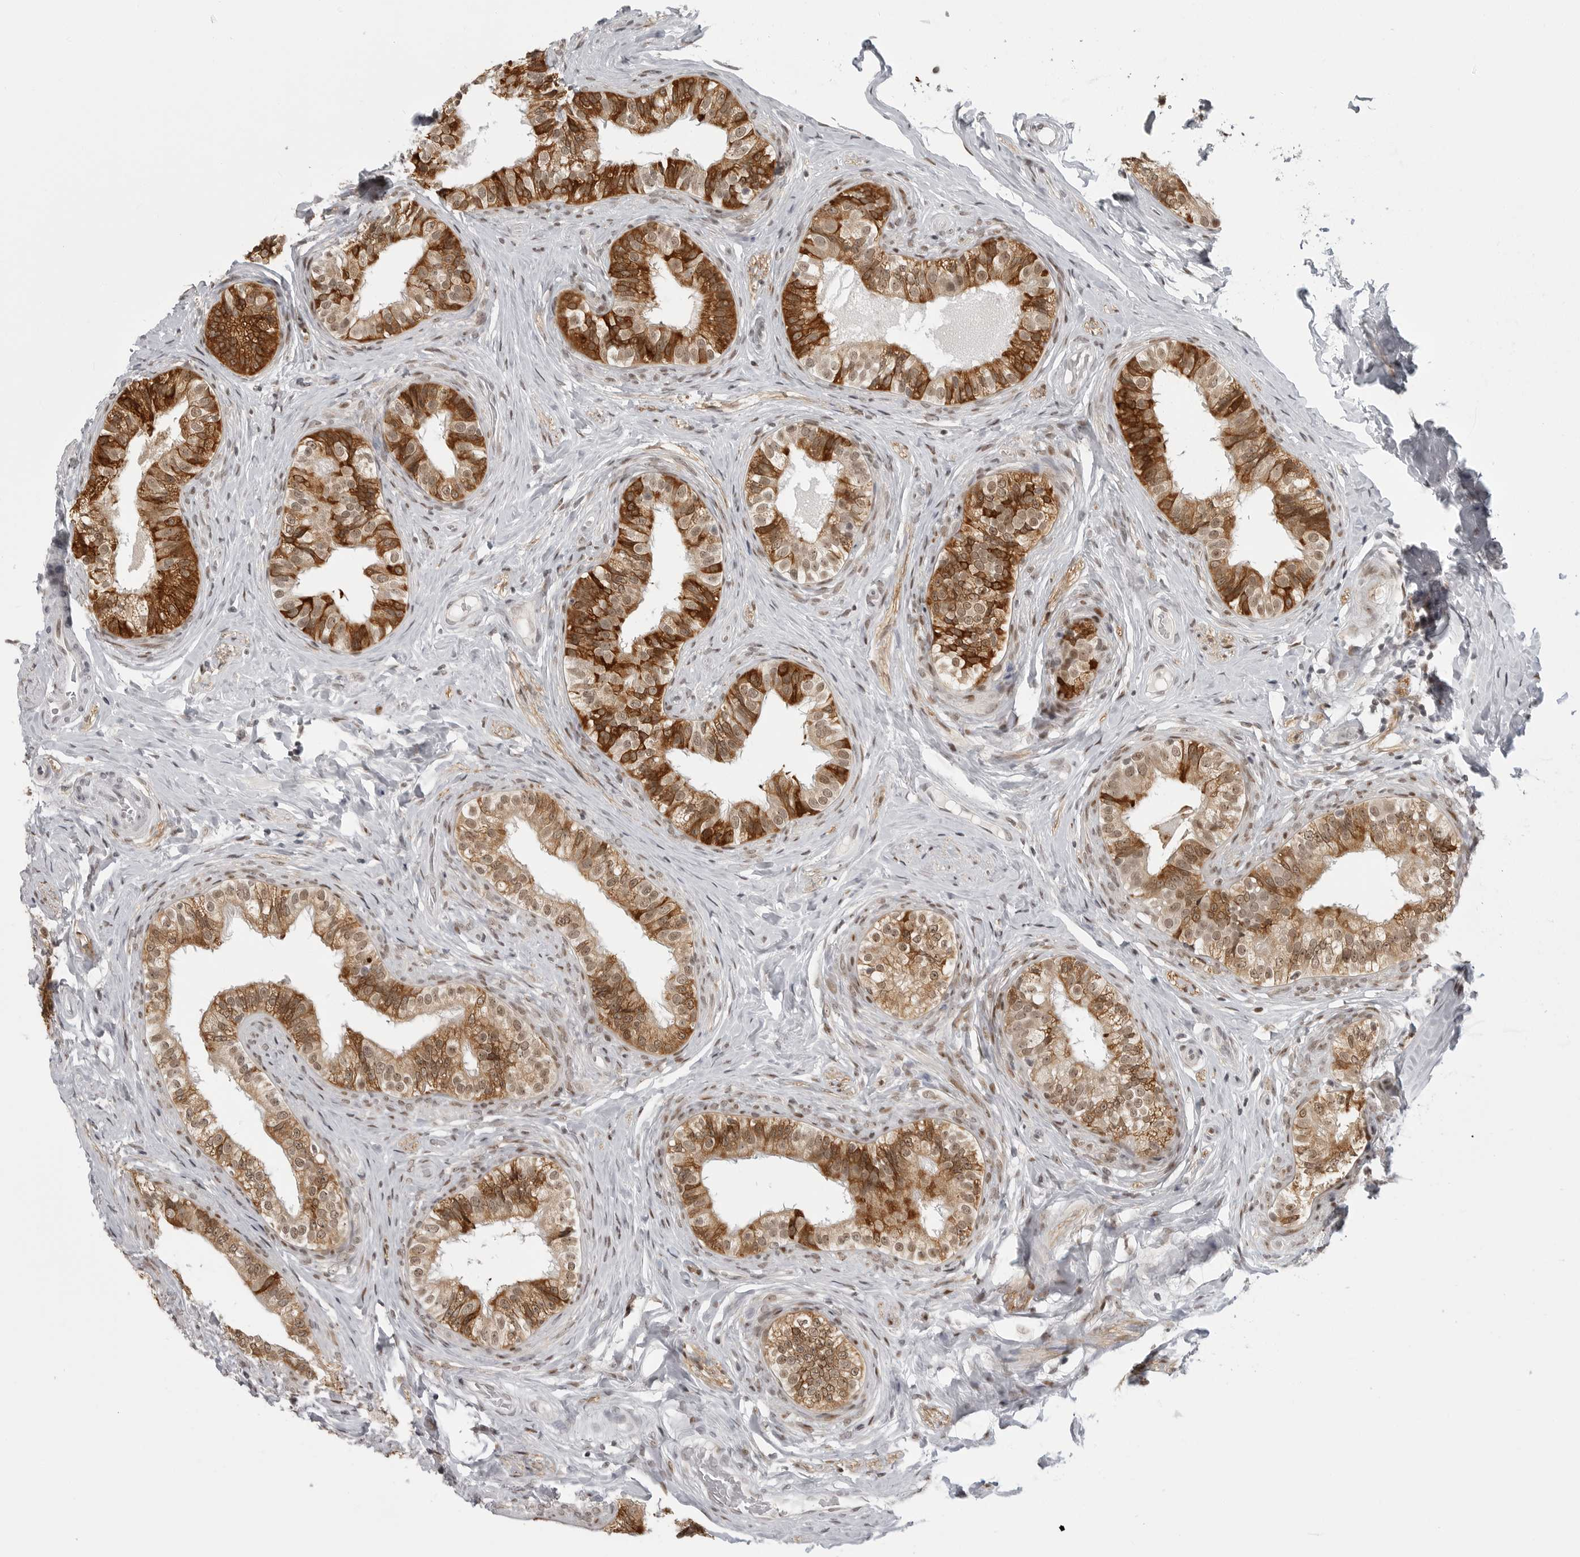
{"staining": {"intensity": "moderate", "quantity": ">75%", "location": "cytoplasmic/membranous,nuclear"}, "tissue": "epididymis", "cell_type": "Glandular cells", "image_type": "normal", "snomed": [{"axis": "morphology", "description": "Normal tissue, NOS"}, {"axis": "topography", "description": "Epididymis"}], "caption": "High-power microscopy captured an IHC histopathology image of normal epididymis, revealing moderate cytoplasmic/membranous,nuclear expression in about >75% of glandular cells. The staining was performed using DAB (3,3'-diaminobenzidine), with brown indicating positive protein expression. Nuclei are stained blue with hematoxylin.", "gene": "PRDM10", "patient": {"sex": "male", "age": 49}}